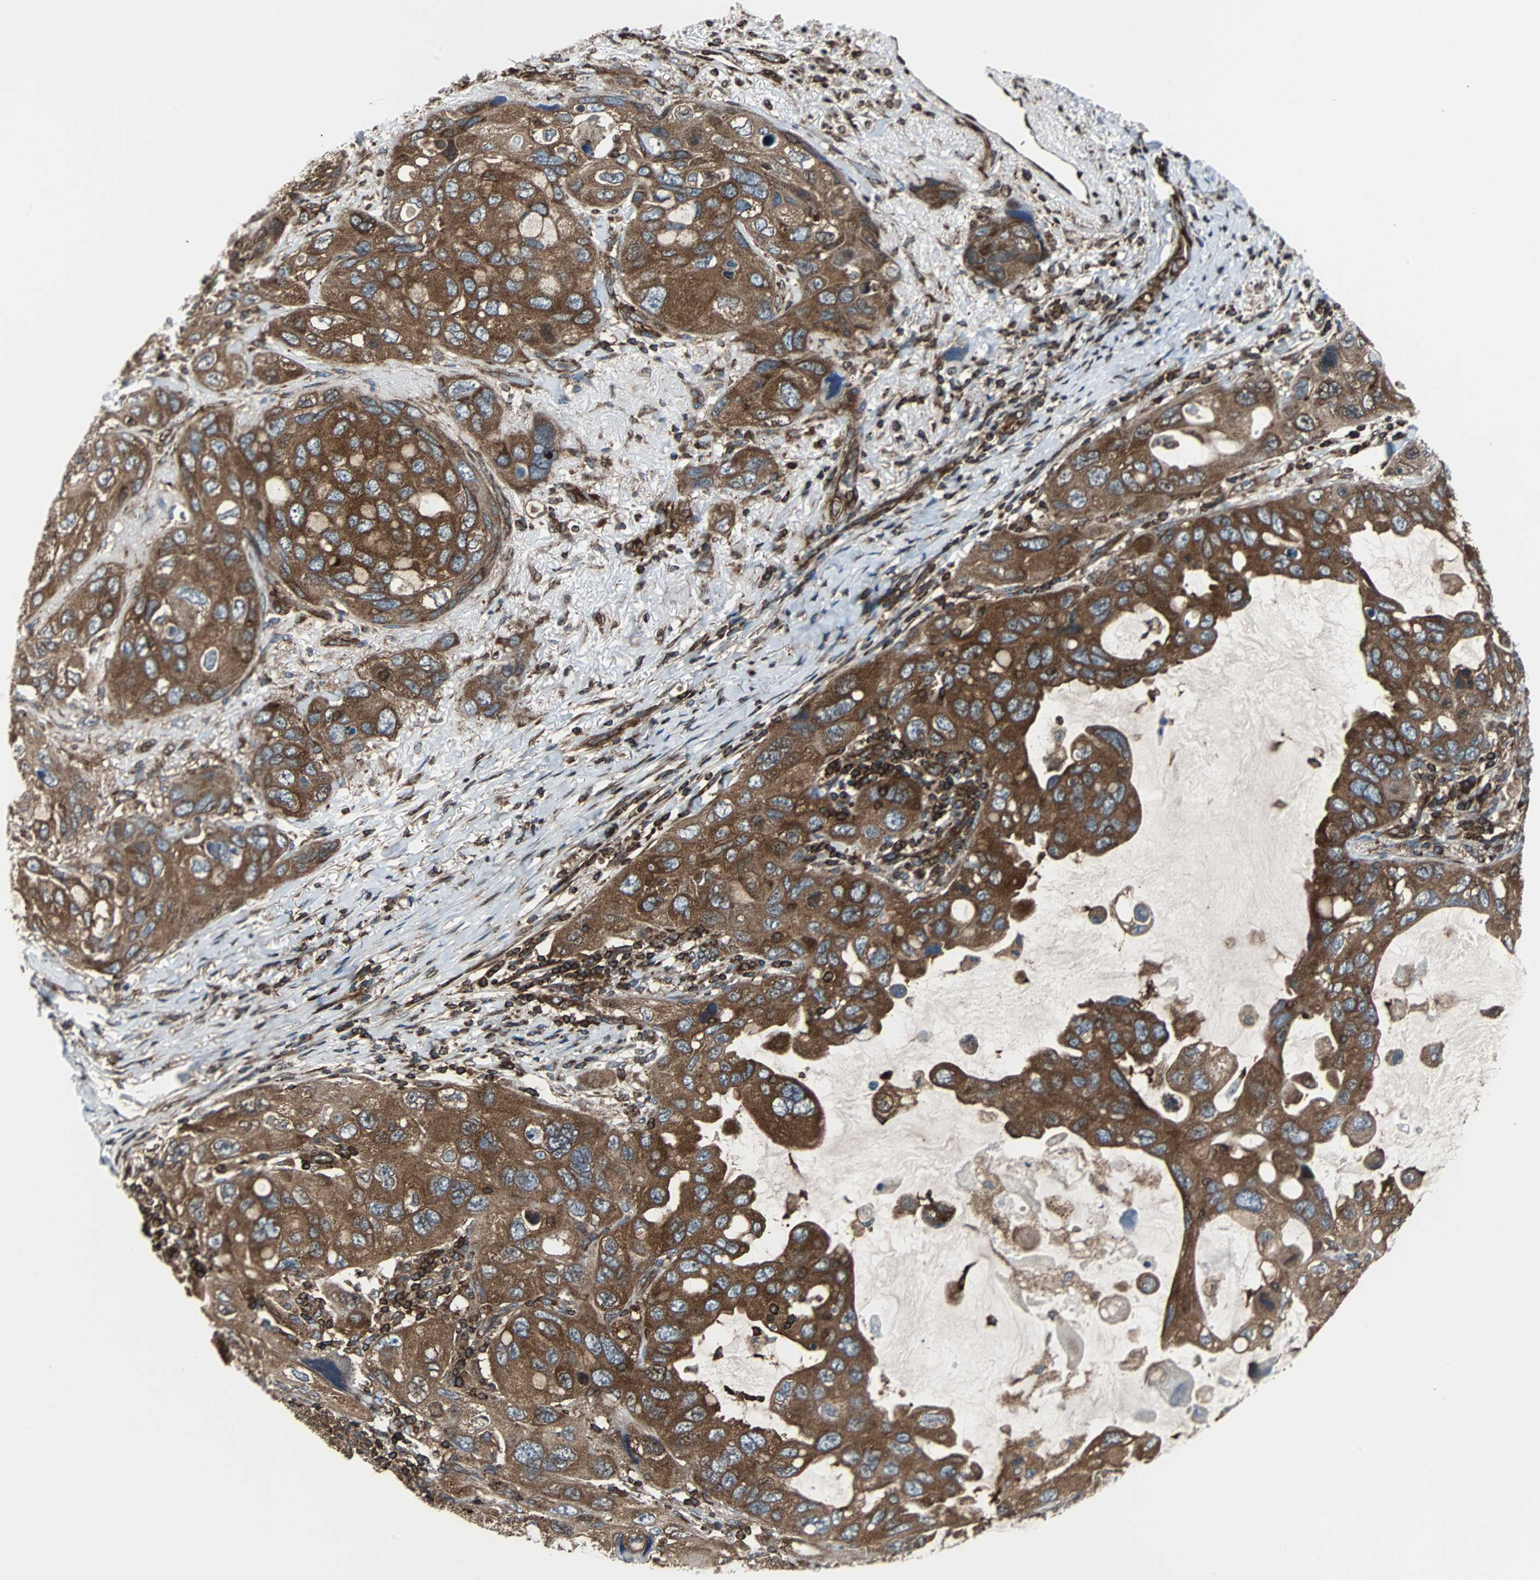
{"staining": {"intensity": "strong", "quantity": ">75%", "location": "cytoplasmic/membranous"}, "tissue": "lung cancer", "cell_type": "Tumor cells", "image_type": "cancer", "snomed": [{"axis": "morphology", "description": "Squamous cell carcinoma, NOS"}, {"axis": "topography", "description": "Lung"}], "caption": "Protein staining exhibits strong cytoplasmic/membranous staining in about >75% of tumor cells in lung squamous cell carcinoma.", "gene": "RELA", "patient": {"sex": "female", "age": 73}}